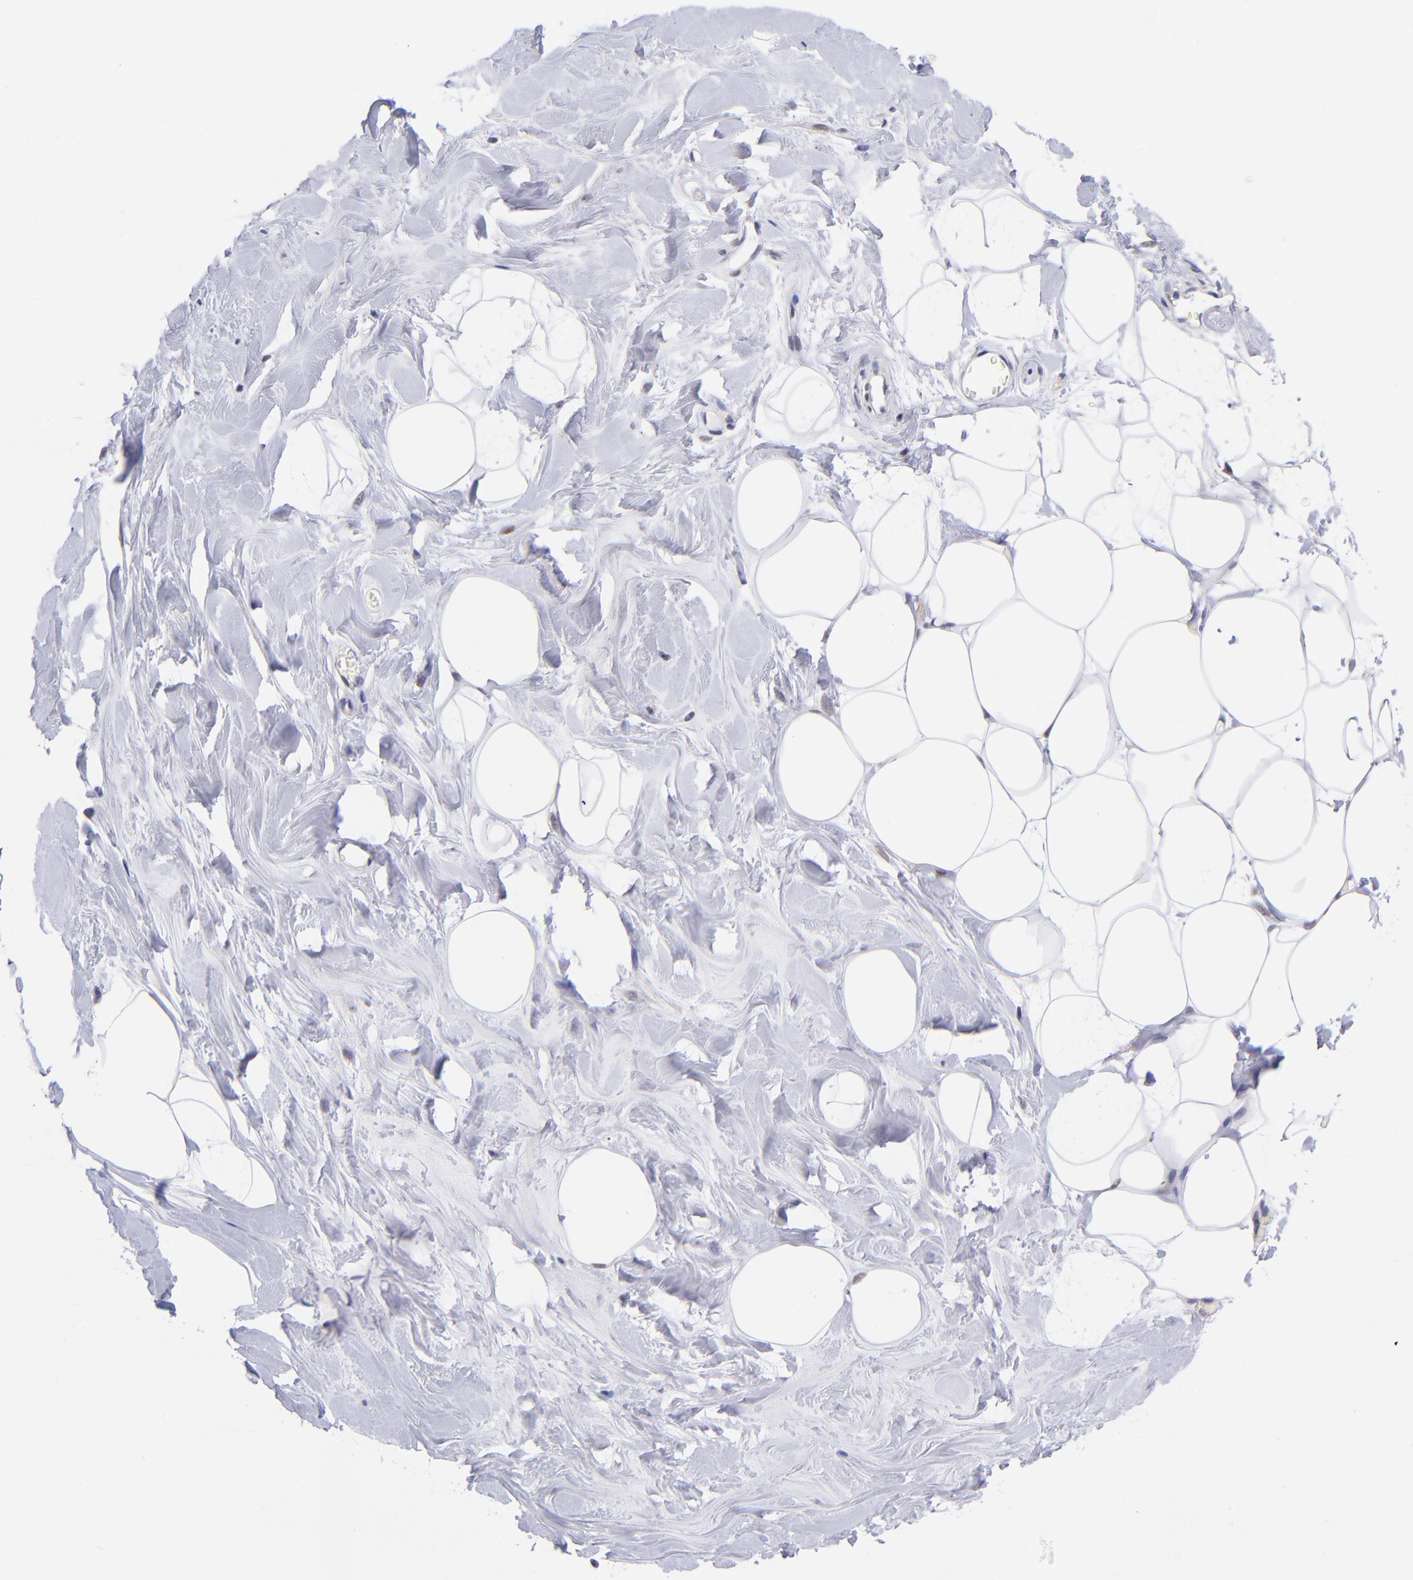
{"staining": {"intensity": "moderate", "quantity": ">75%", "location": "nuclear"}, "tissue": "breast", "cell_type": "Adipocytes", "image_type": "normal", "snomed": [{"axis": "morphology", "description": "Normal tissue, NOS"}, {"axis": "topography", "description": "Breast"}, {"axis": "topography", "description": "Adipose tissue"}], "caption": "Protein analysis of normal breast displays moderate nuclear staining in about >75% of adipocytes. (Brightfield microscopy of DAB IHC at high magnification).", "gene": "SOX6", "patient": {"sex": "female", "age": 25}}